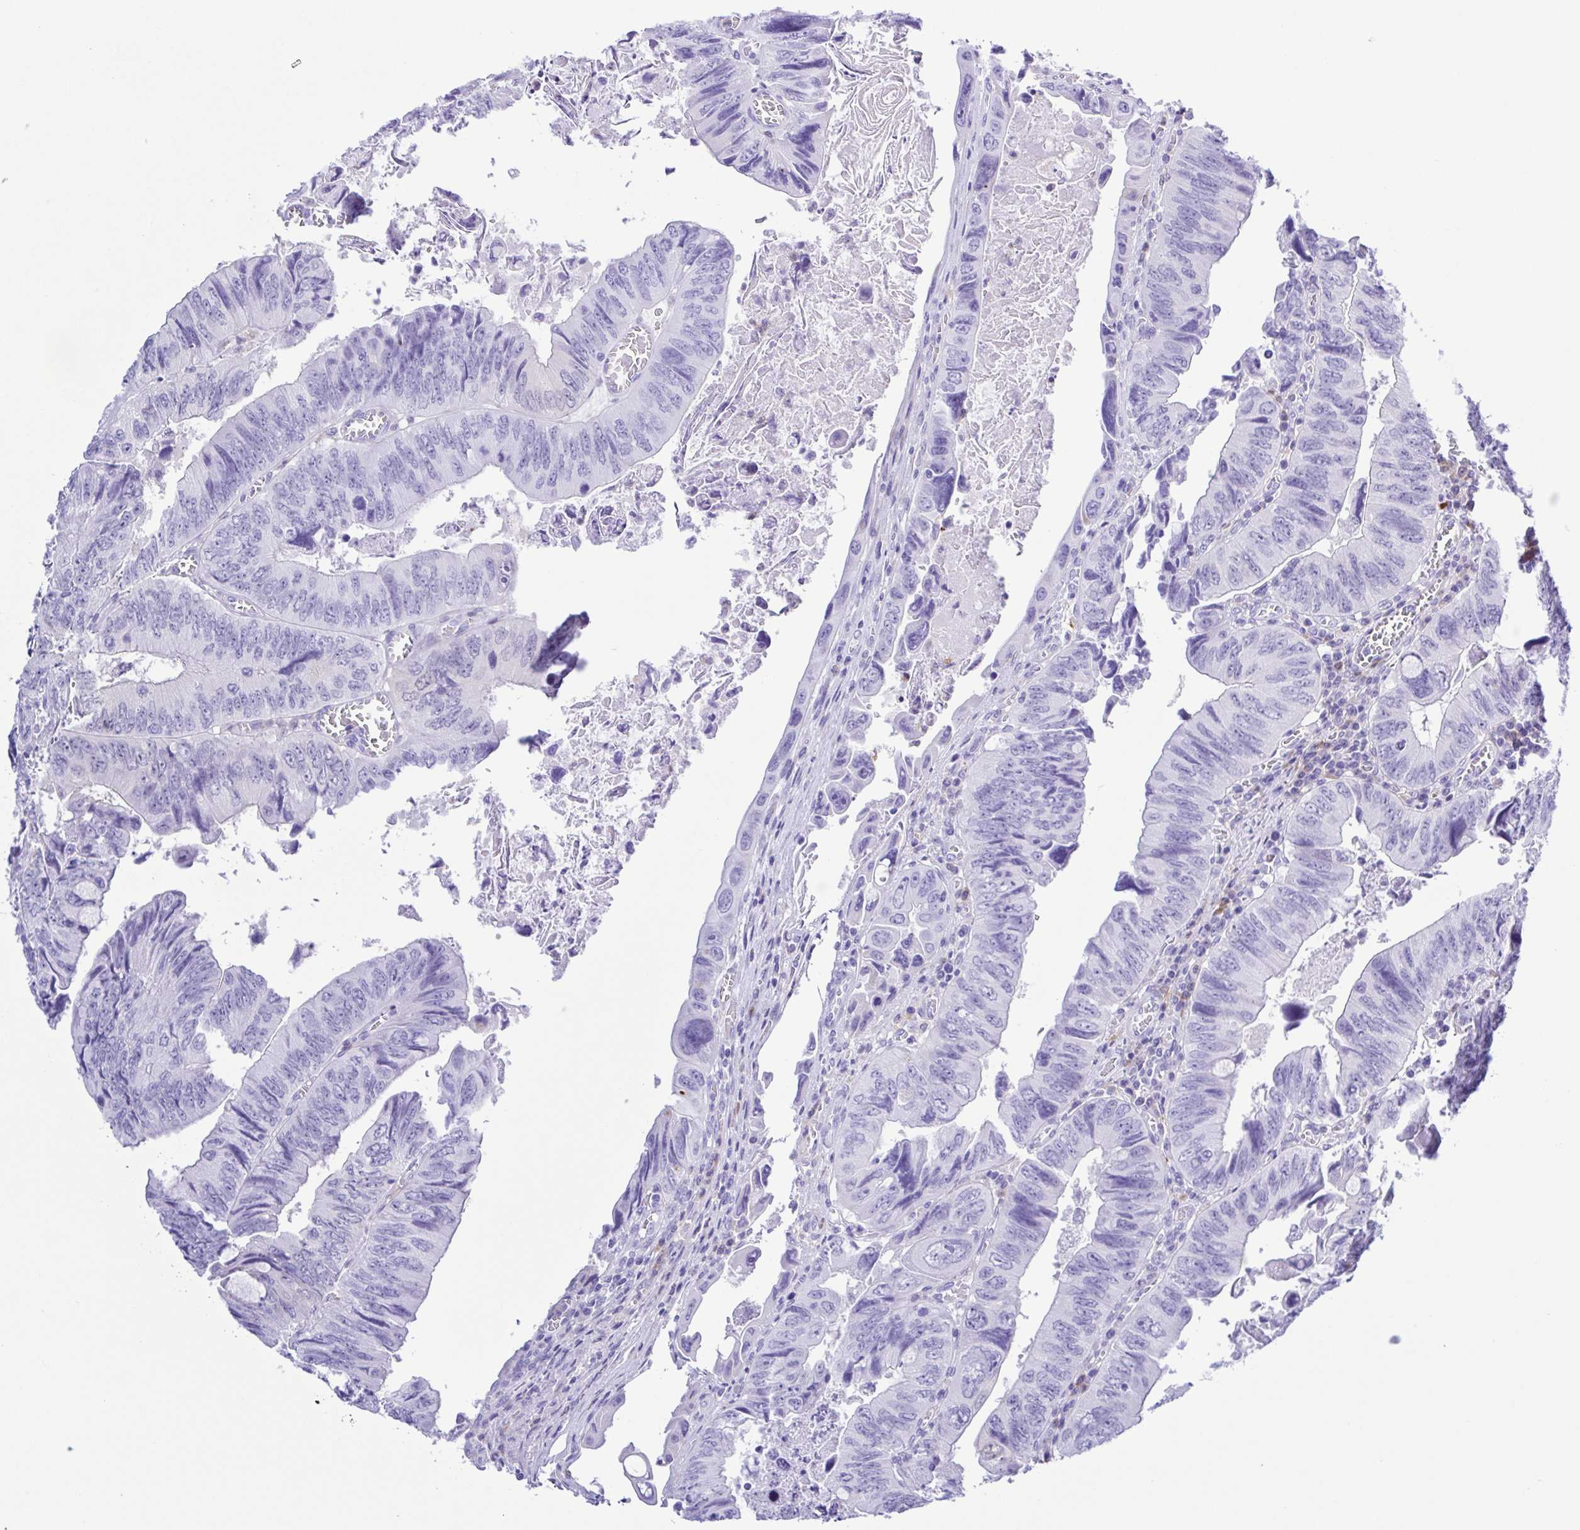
{"staining": {"intensity": "negative", "quantity": "none", "location": "none"}, "tissue": "colorectal cancer", "cell_type": "Tumor cells", "image_type": "cancer", "snomed": [{"axis": "morphology", "description": "Adenocarcinoma, NOS"}, {"axis": "topography", "description": "Colon"}], "caption": "A micrograph of colorectal adenocarcinoma stained for a protein reveals no brown staining in tumor cells.", "gene": "GPR17", "patient": {"sex": "female", "age": 84}}